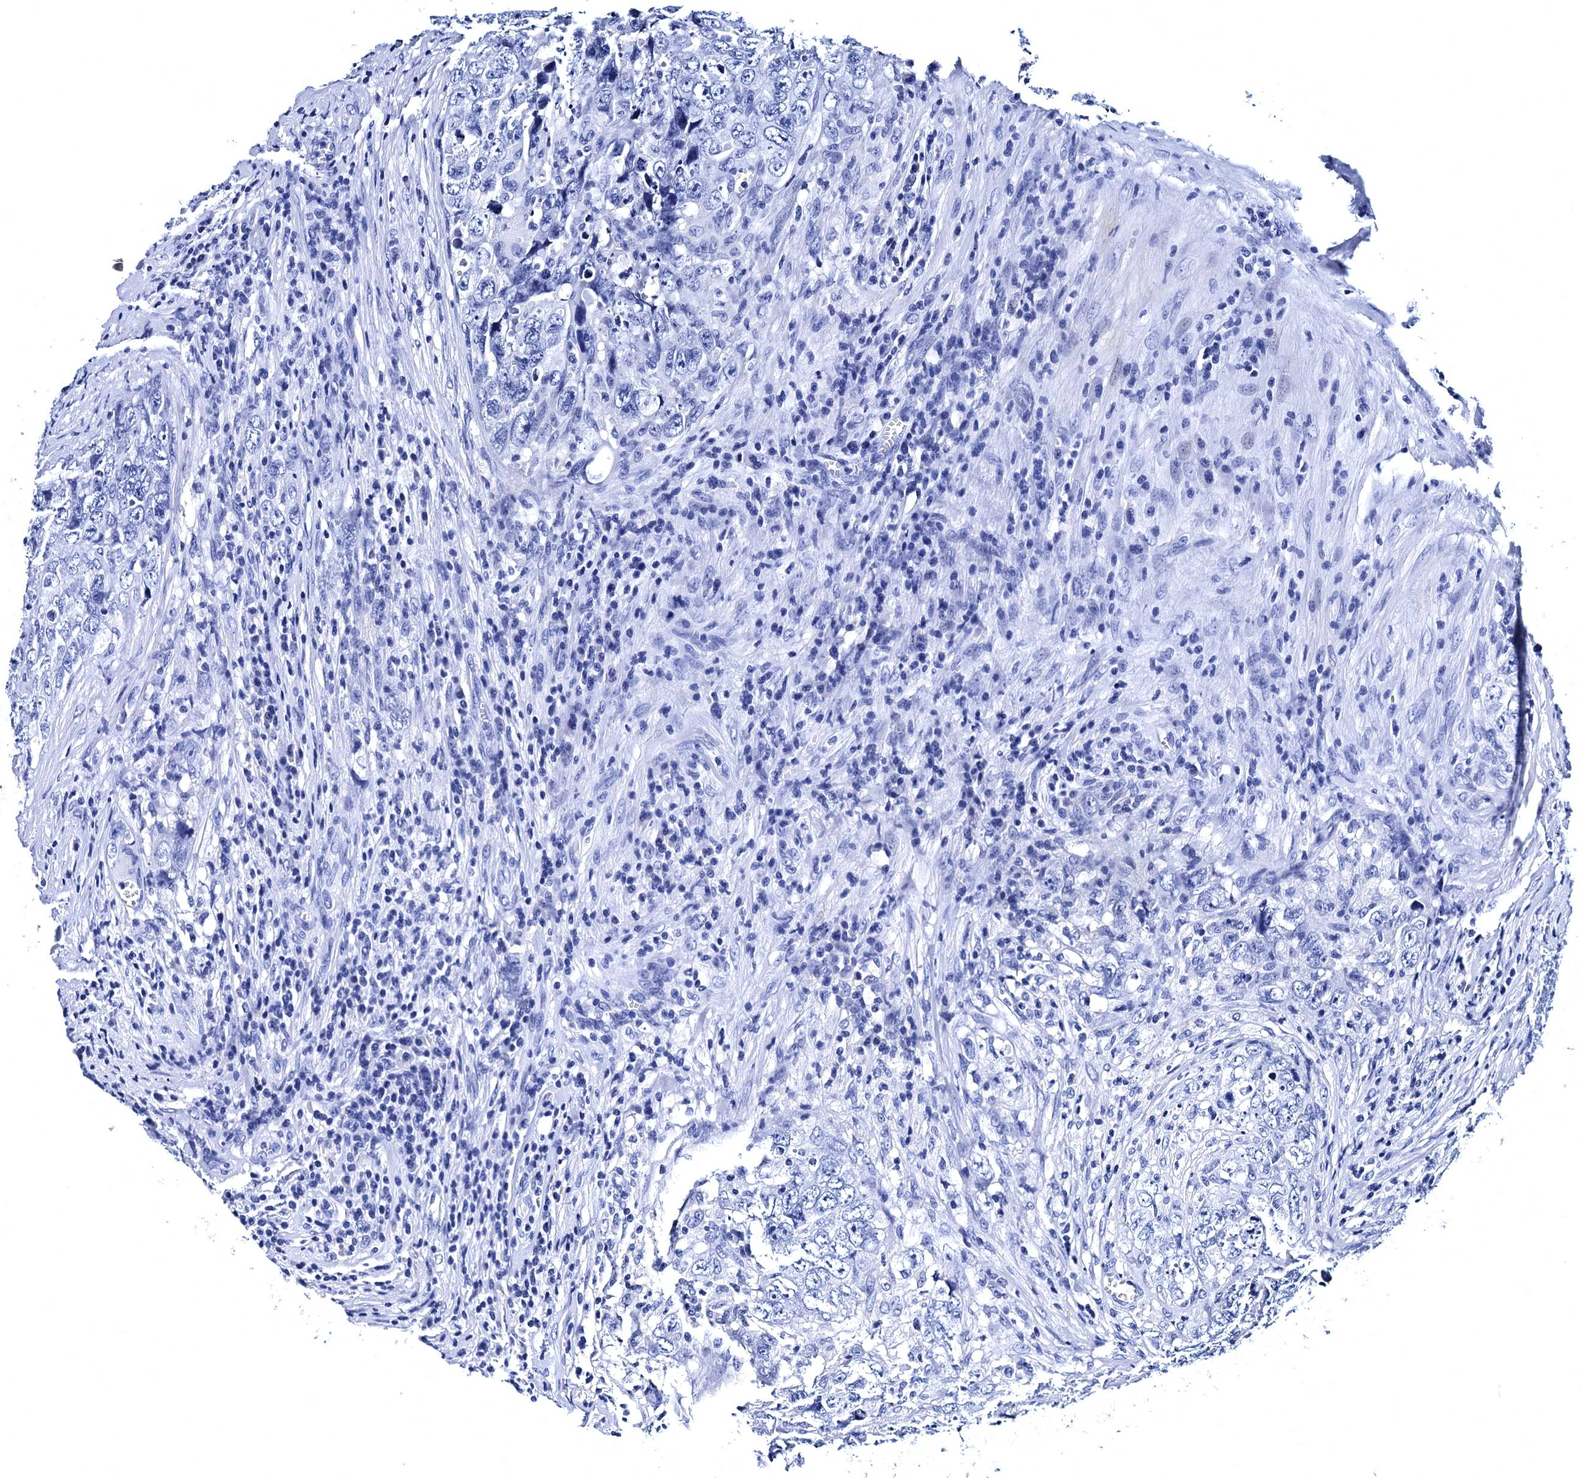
{"staining": {"intensity": "negative", "quantity": "none", "location": "none"}, "tissue": "testis cancer", "cell_type": "Tumor cells", "image_type": "cancer", "snomed": [{"axis": "morphology", "description": "Seminoma, NOS"}, {"axis": "morphology", "description": "Carcinoma, Embryonal, NOS"}, {"axis": "topography", "description": "Testis"}], "caption": "This image is of testis cancer (embryonal carcinoma) stained with immunohistochemistry (IHC) to label a protein in brown with the nuclei are counter-stained blue. There is no positivity in tumor cells.", "gene": "MYBPC3", "patient": {"sex": "male", "age": 43}}